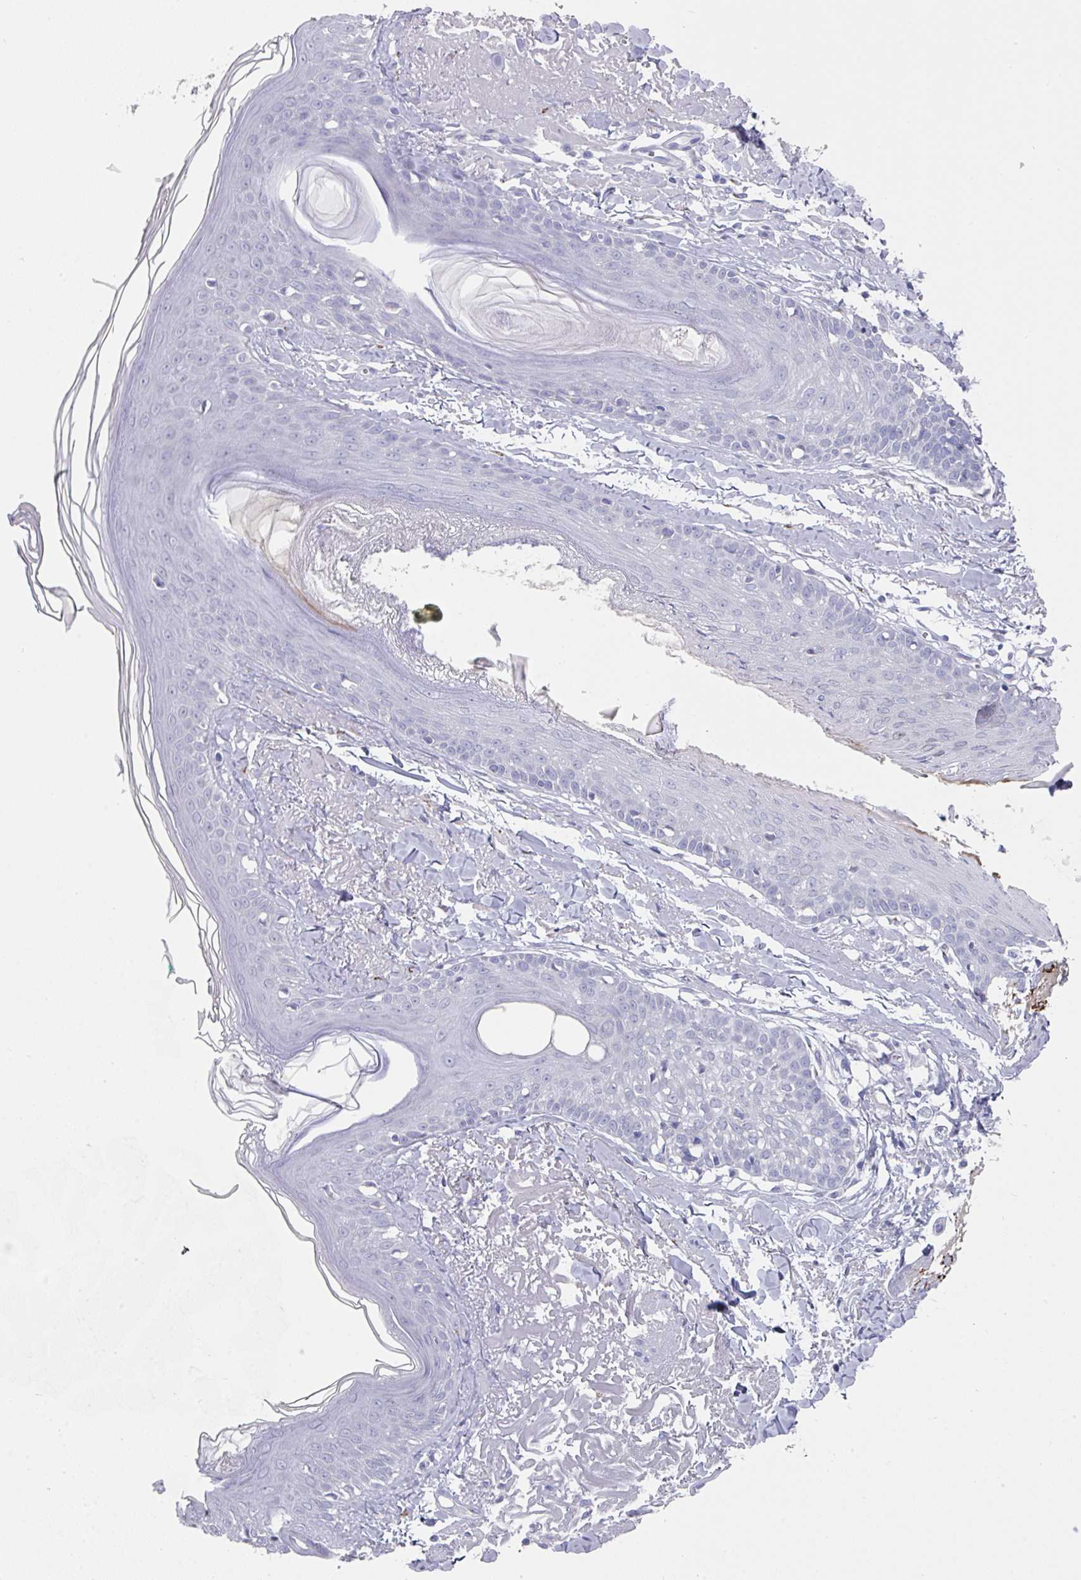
{"staining": {"intensity": "negative", "quantity": "none", "location": "none"}, "tissue": "skin", "cell_type": "Fibroblasts", "image_type": "normal", "snomed": [{"axis": "morphology", "description": "Normal tissue, NOS"}, {"axis": "morphology", "description": "Malignant melanoma, NOS"}, {"axis": "topography", "description": "Skin"}], "caption": "IHC histopathology image of unremarkable skin: skin stained with DAB (3,3'-diaminobenzidine) demonstrates no significant protein staining in fibroblasts. Nuclei are stained in blue.", "gene": "VKORC1L1", "patient": {"sex": "male", "age": 80}}